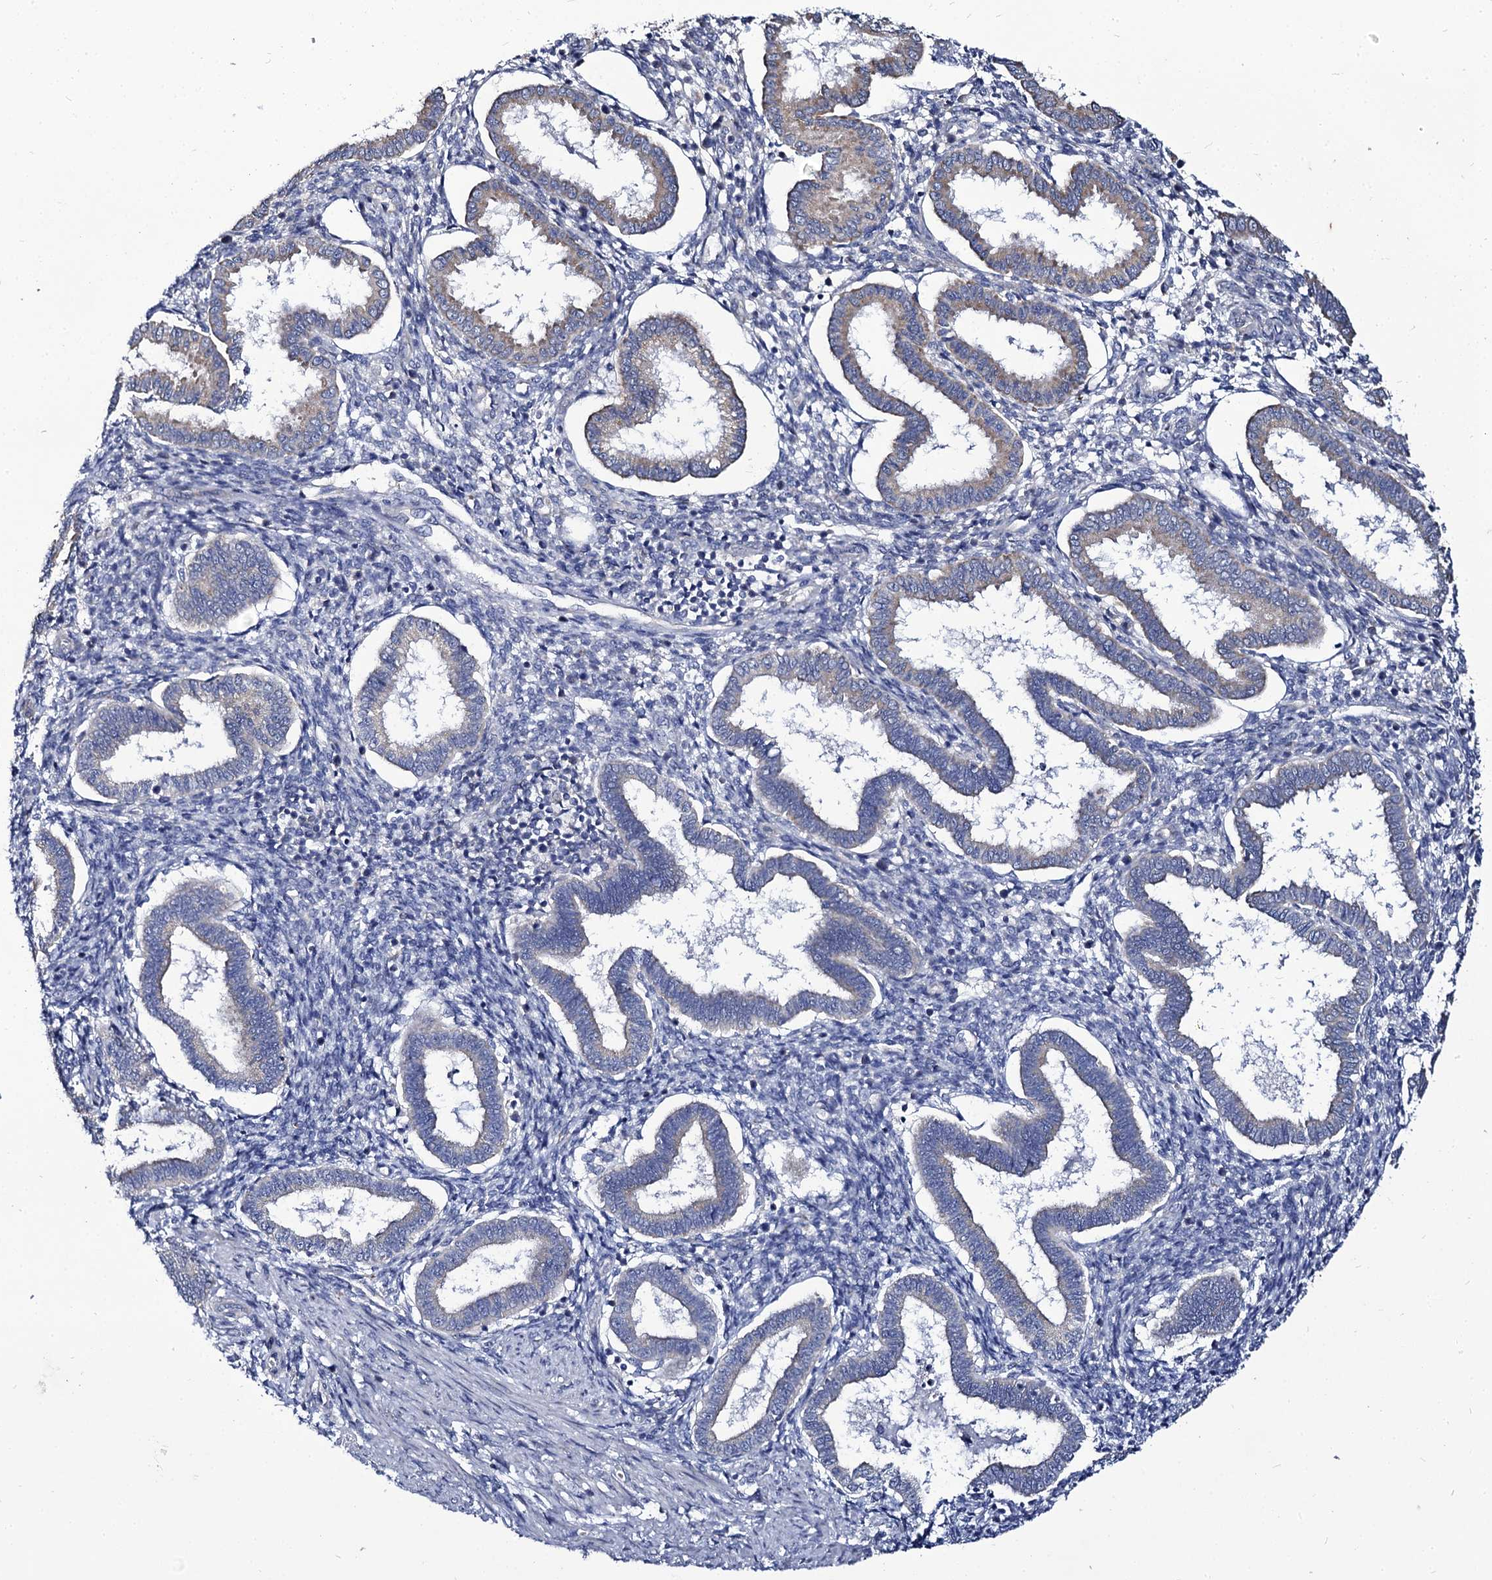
{"staining": {"intensity": "negative", "quantity": "none", "location": "none"}, "tissue": "endometrium", "cell_type": "Cells in endometrial stroma", "image_type": "normal", "snomed": [{"axis": "morphology", "description": "Normal tissue, NOS"}, {"axis": "topography", "description": "Endometrium"}], "caption": "Micrograph shows no protein positivity in cells in endometrial stroma of unremarkable endometrium.", "gene": "PANX2", "patient": {"sex": "female", "age": 24}}